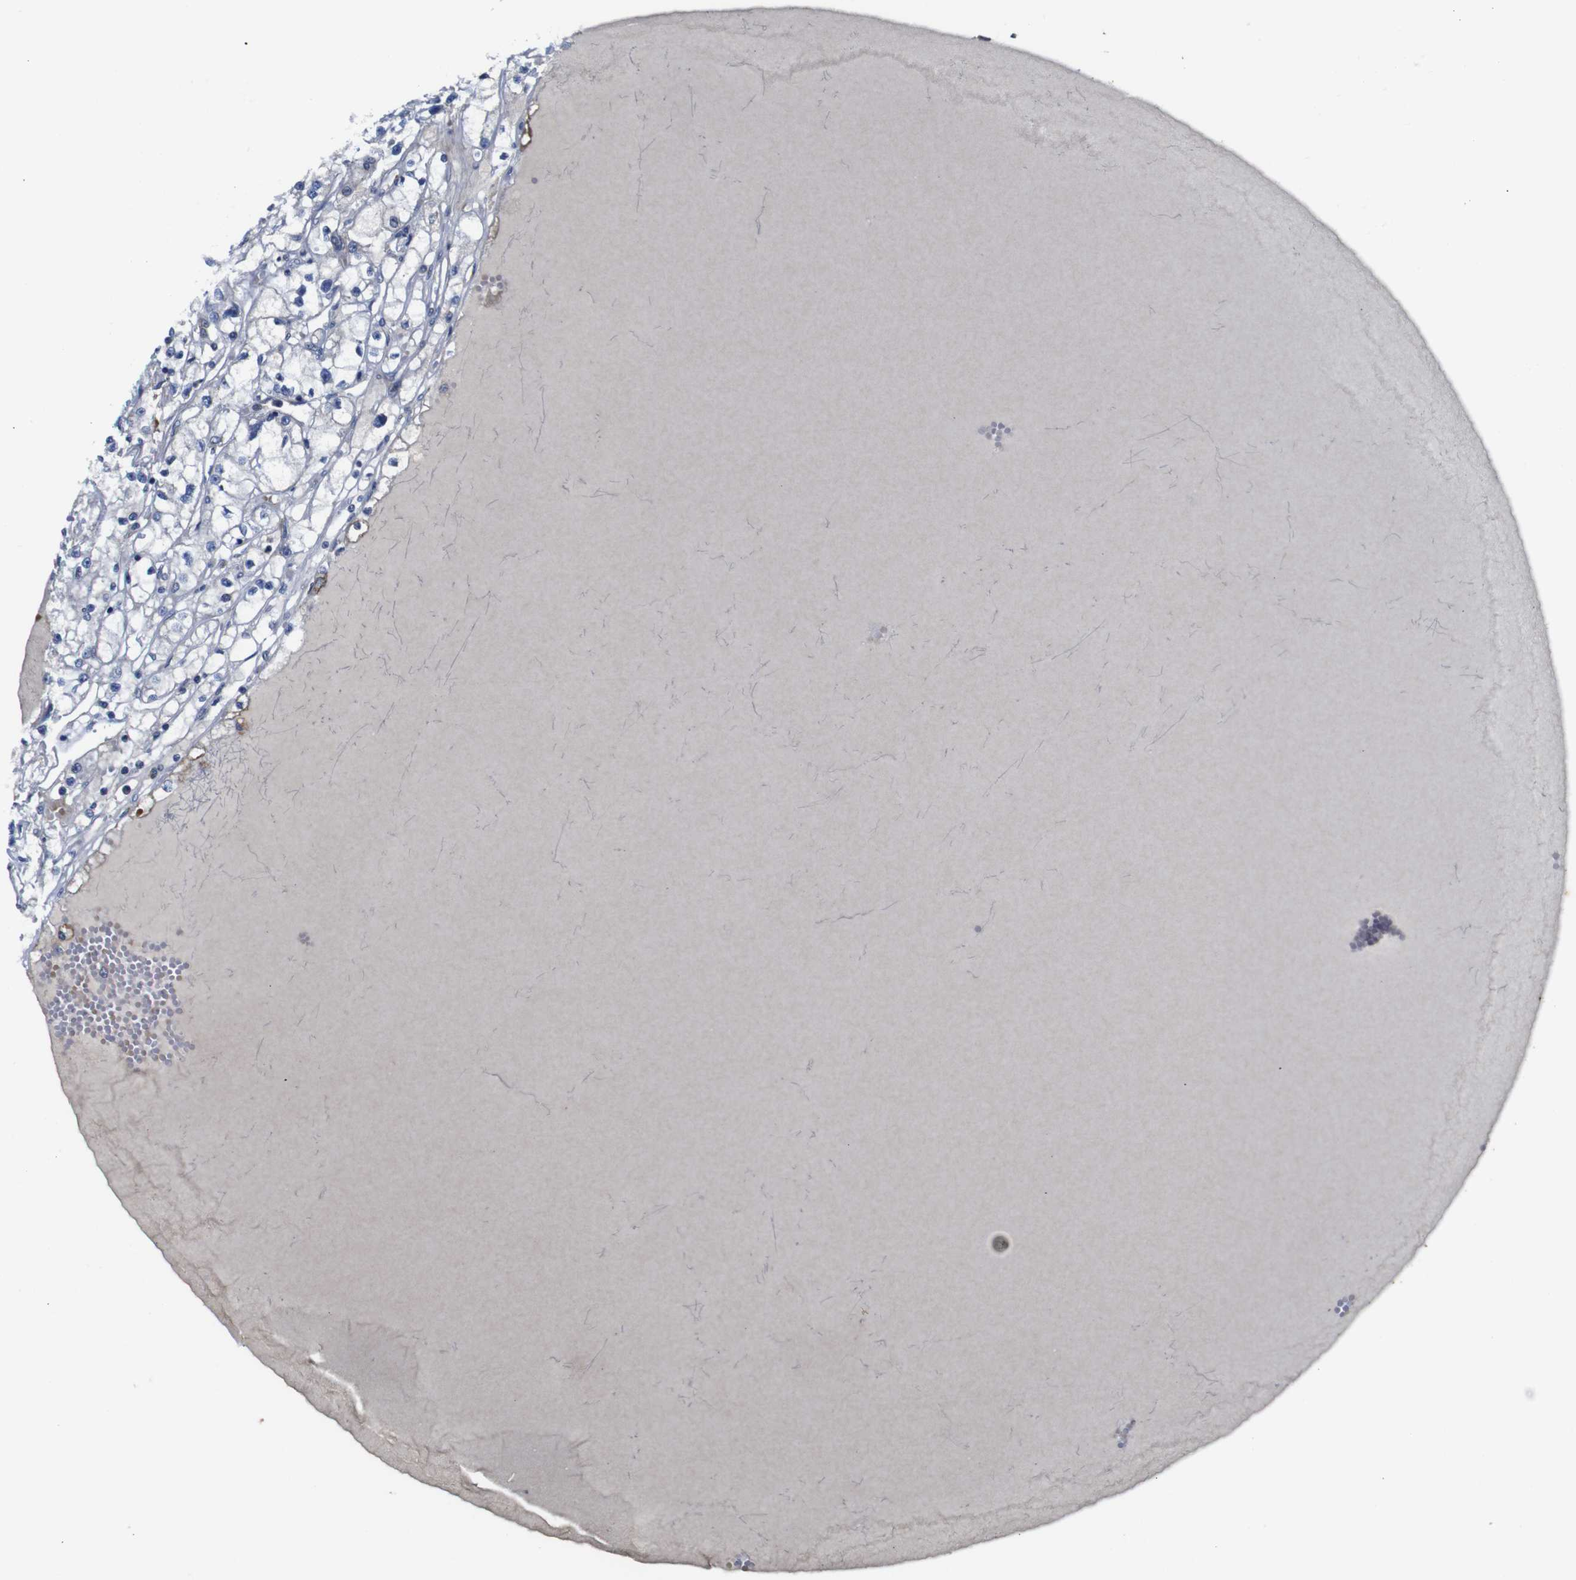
{"staining": {"intensity": "negative", "quantity": "none", "location": "none"}, "tissue": "renal cancer", "cell_type": "Tumor cells", "image_type": "cancer", "snomed": [{"axis": "morphology", "description": "Adenocarcinoma, NOS"}, {"axis": "topography", "description": "Kidney"}], "caption": "This histopathology image is of renal cancer stained with immunohistochemistry (IHC) to label a protein in brown with the nuclei are counter-stained blue. There is no expression in tumor cells. The staining is performed using DAB brown chromogen with nuclei counter-stained in using hematoxylin.", "gene": "FURIN", "patient": {"sex": "male", "age": 56}}